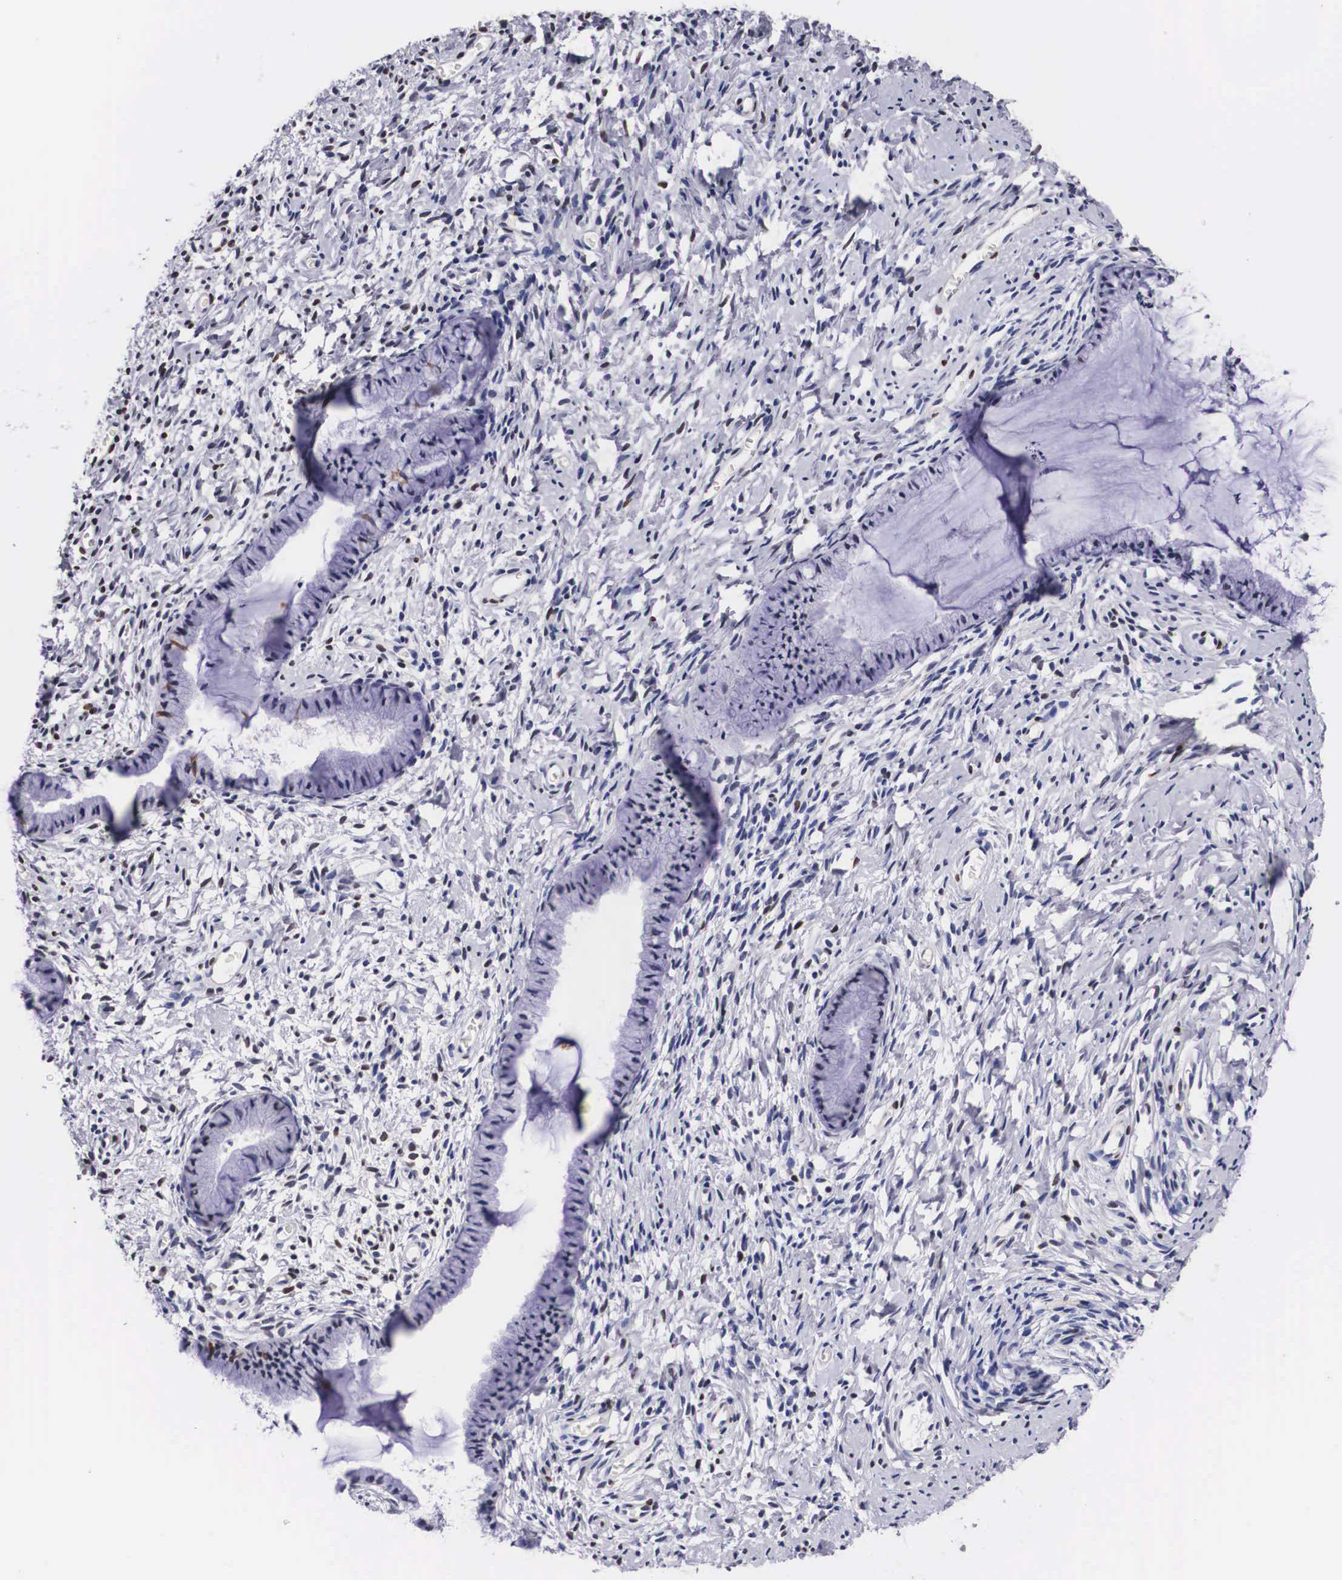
{"staining": {"intensity": "moderate", "quantity": "25%-75%", "location": "nuclear"}, "tissue": "cervix", "cell_type": "Glandular cells", "image_type": "normal", "snomed": [{"axis": "morphology", "description": "Normal tissue, NOS"}, {"axis": "topography", "description": "Cervix"}], "caption": "Immunohistochemical staining of benign human cervix demonstrates medium levels of moderate nuclear positivity in approximately 25%-75% of glandular cells.", "gene": "KHDRBS3", "patient": {"sex": "female", "age": 70}}